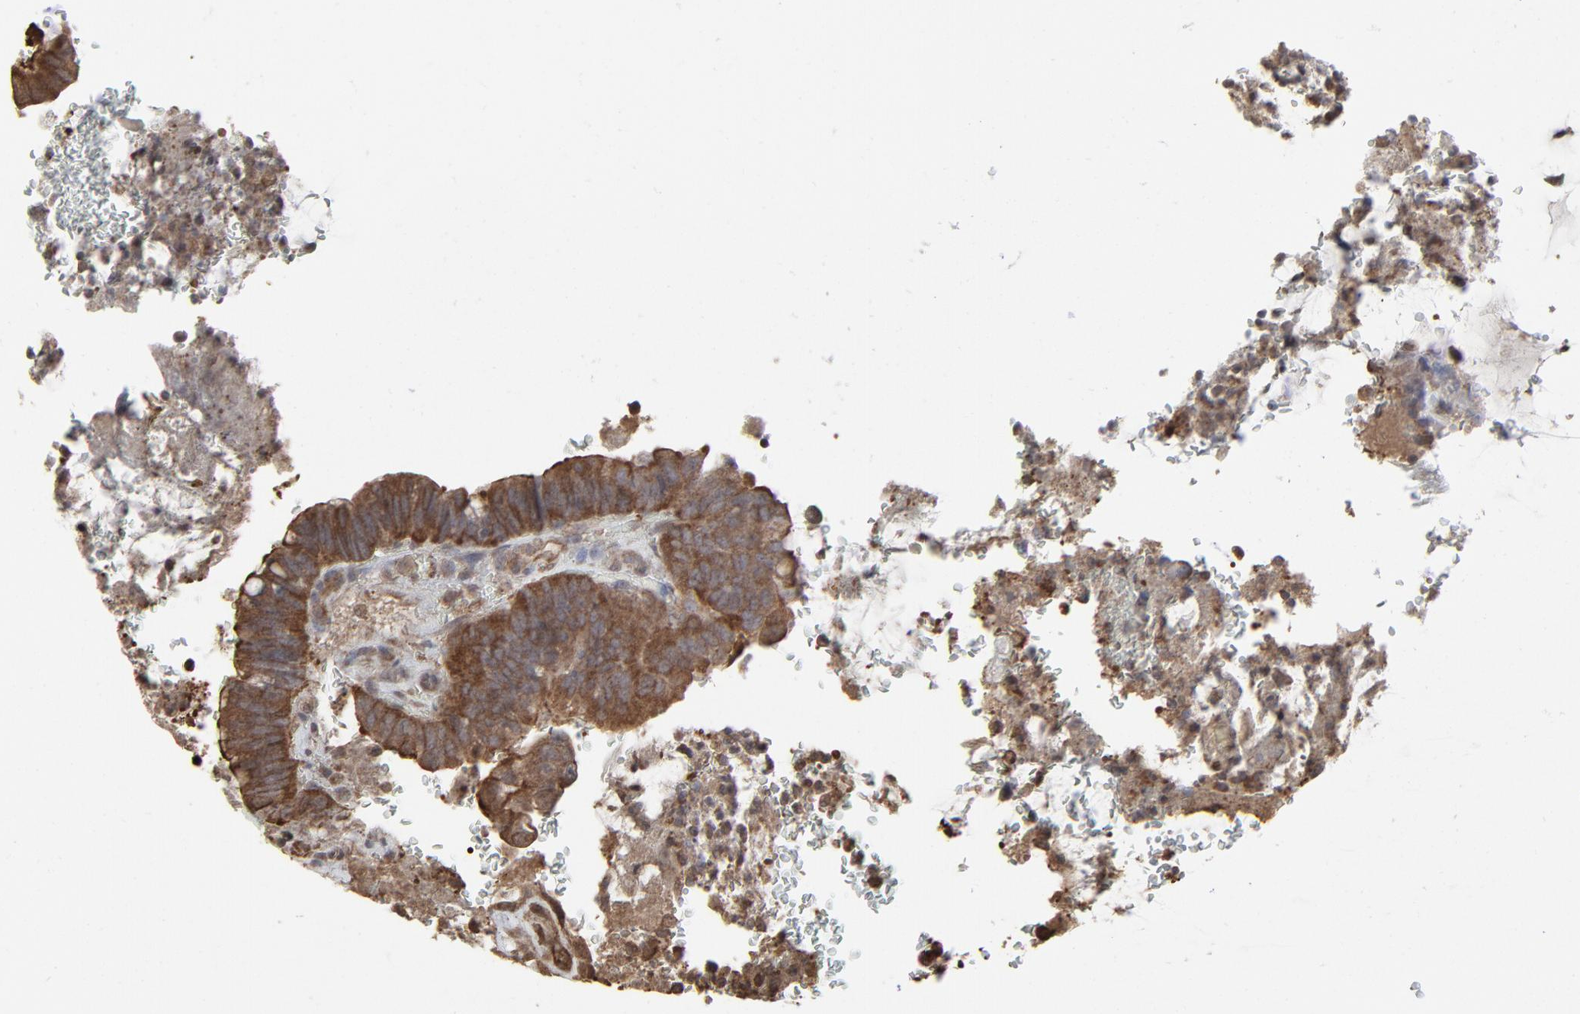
{"staining": {"intensity": "moderate", "quantity": ">75%", "location": "cytoplasmic/membranous"}, "tissue": "colorectal cancer", "cell_type": "Tumor cells", "image_type": "cancer", "snomed": [{"axis": "morphology", "description": "Normal tissue, NOS"}, {"axis": "morphology", "description": "Adenocarcinoma, NOS"}, {"axis": "topography", "description": "Rectum"}], "caption": "An image showing moderate cytoplasmic/membranous expression in about >75% of tumor cells in colorectal cancer (adenocarcinoma), as visualized by brown immunohistochemical staining.", "gene": "PPP2CA", "patient": {"sex": "male", "age": 92}}